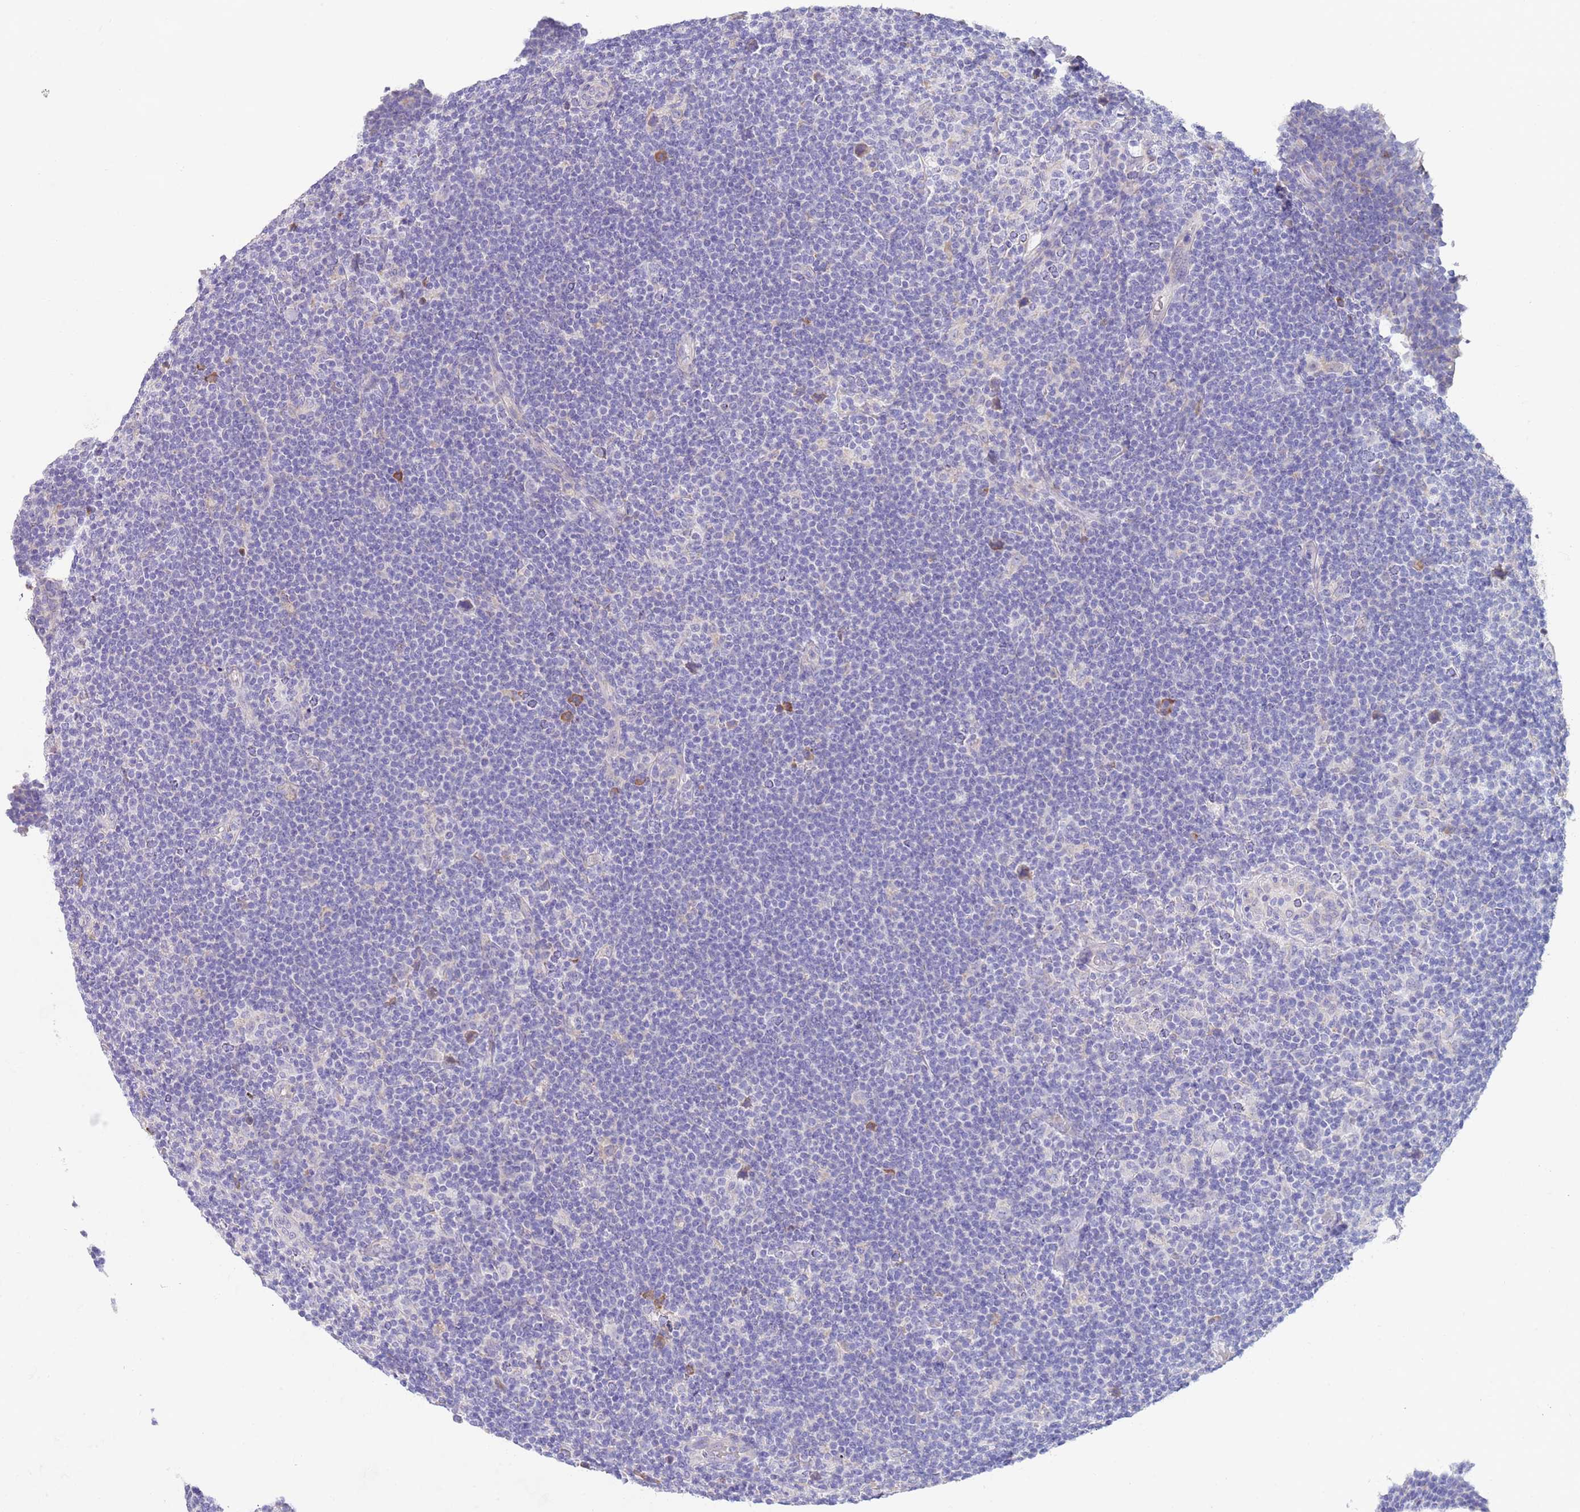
{"staining": {"intensity": "negative", "quantity": "none", "location": "none"}, "tissue": "lymphoma", "cell_type": "Tumor cells", "image_type": "cancer", "snomed": [{"axis": "morphology", "description": "Hodgkin's disease, NOS"}, {"axis": "topography", "description": "Lymph node"}], "caption": "Immunohistochemistry micrograph of lymphoma stained for a protein (brown), which shows no positivity in tumor cells.", "gene": "CCDC149", "patient": {"sex": "female", "age": 57}}